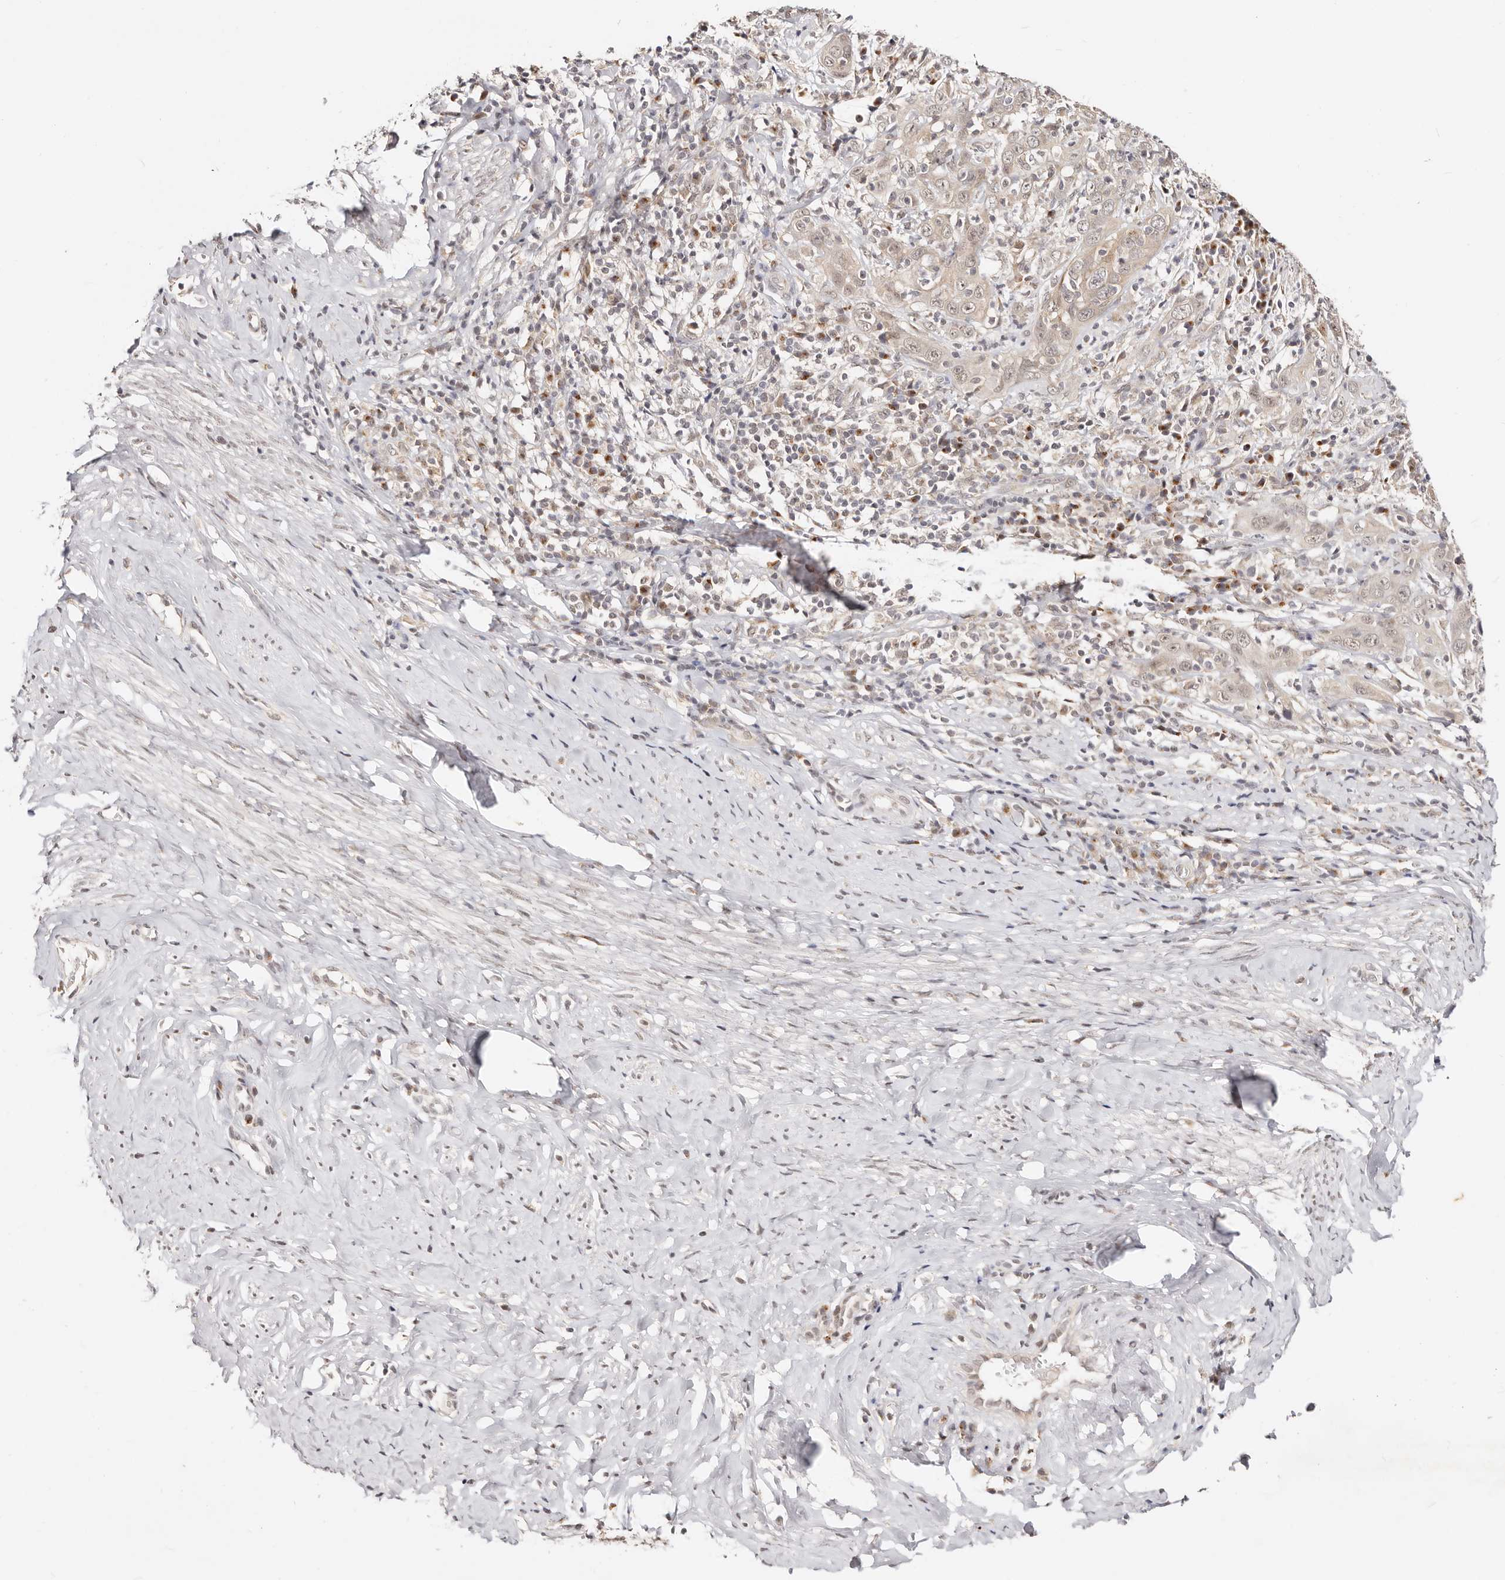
{"staining": {"intensity": "weak", "quantity": ">75%", "location": "nuclear"}, "tissue": "cervical cancer", "cell_type": "Tumor cells", "image_type": "cancer", "snomed": [{"axis": "morphology", "description": "Squamous cell carcinoma, NOS"}, {"axis": "topography", "description": "Cervix"}], "caption": "Immunohistochemical staining of human squamous cell carcinoma (cervical) reveals weak nuclear protein positivity in about >75% of tumor cells.", "gene": "VIPAS39", "patient": {"sex": "female", "age": 46}}